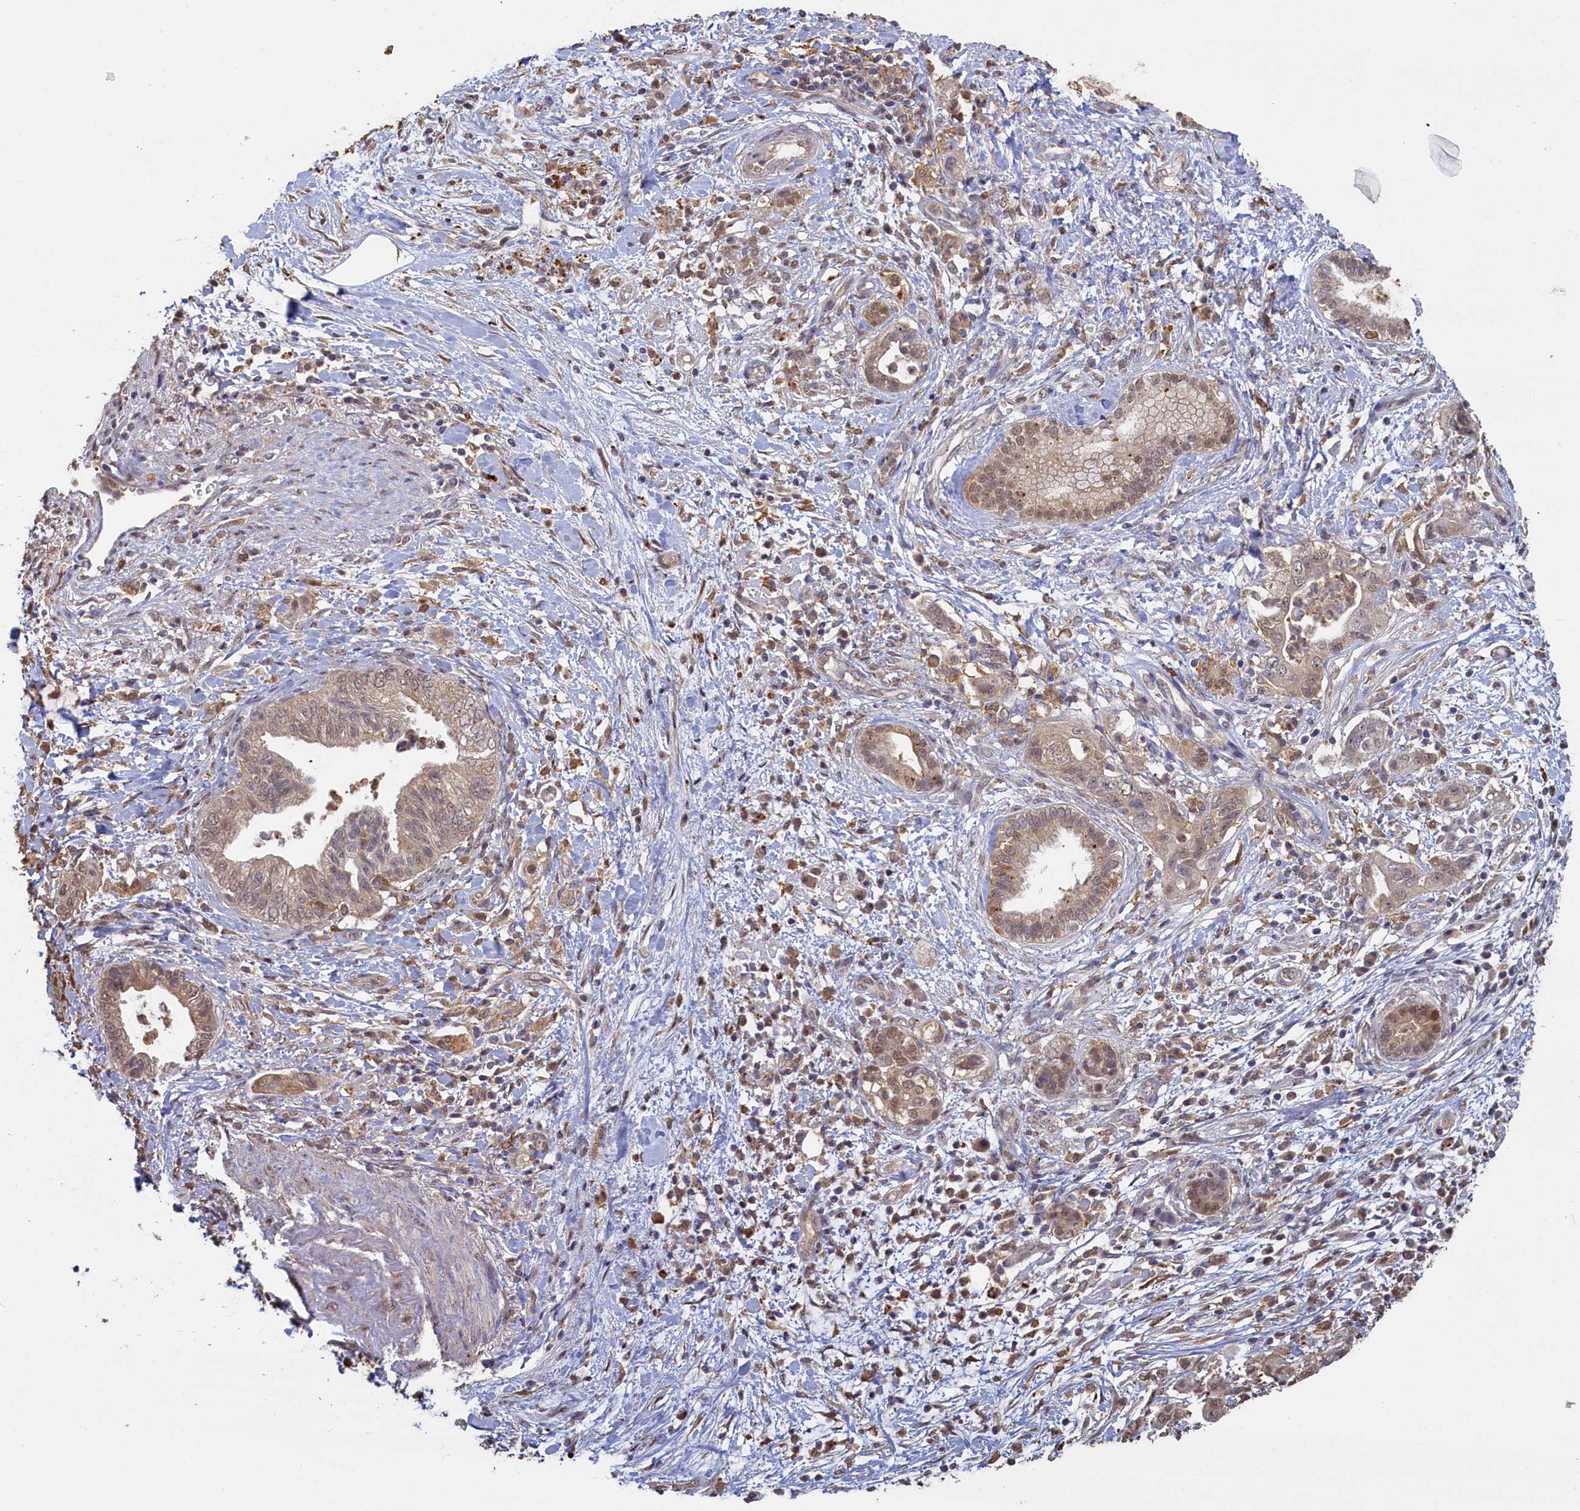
{"staining": {"intensity": "weak", "quantity": ">75%", "location": "cytoplasmic/membranous,nuclear"}, "tissue": "pancreatic cancer", "cell_type": "Tumor cells", "image_type": "cancer", "snomed": [{"axis": "morphology", "description": "Adenocarcinoma, NOS"}, {"axis": "topography", "description": "Pancreas"}], "caption": "IHC (DAB (3,3'-diaminobenzidine)) staining of pancreatic adenocarcinoma displays weak cytoplasmic/membranous and nuclear protein staining in about >75% of tumor cells.", "gene": "UCHL3", "patient": {"sex": "female", "age": 73}}